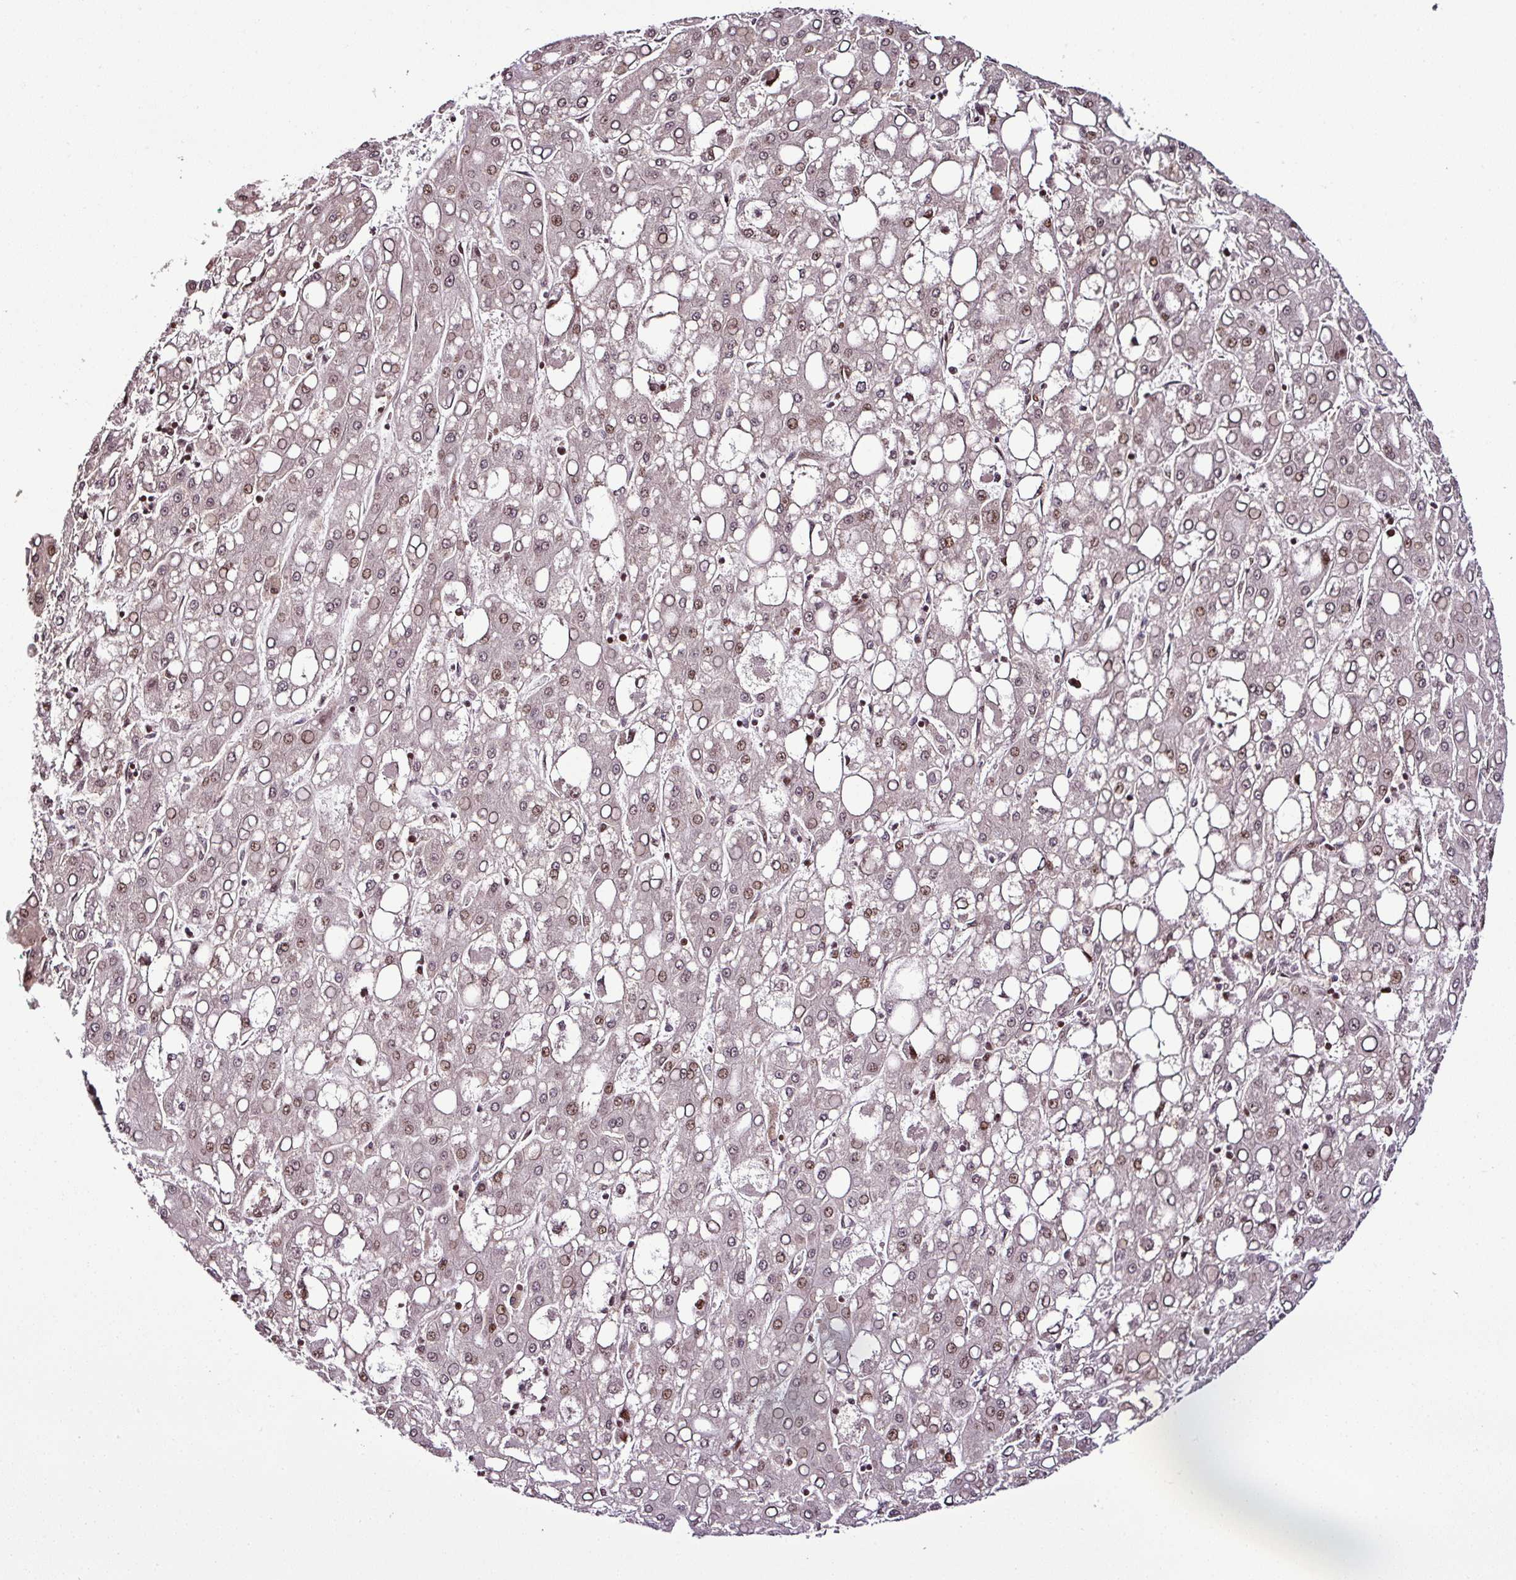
{"staining": {"intensity": "weak", "quantity": ">75%", "location": "nuclear"}, "tissue": "liver cancer", "cell_type": "Tumor cells", "image_type": "cancer", "snomed": [{"axis": "morphology", "description": "Carcinoma, Hepatocellular, NOS"}, {"axis": "topography", "description": "Liver"}], "caption": "About >75% of tumor cells in liver cancer exhibit weak nuclear protein expression as visualized by brown immunohistochemical staining.", "gene": "COPRS", "patient": {"sex": "male", "age": 65}}